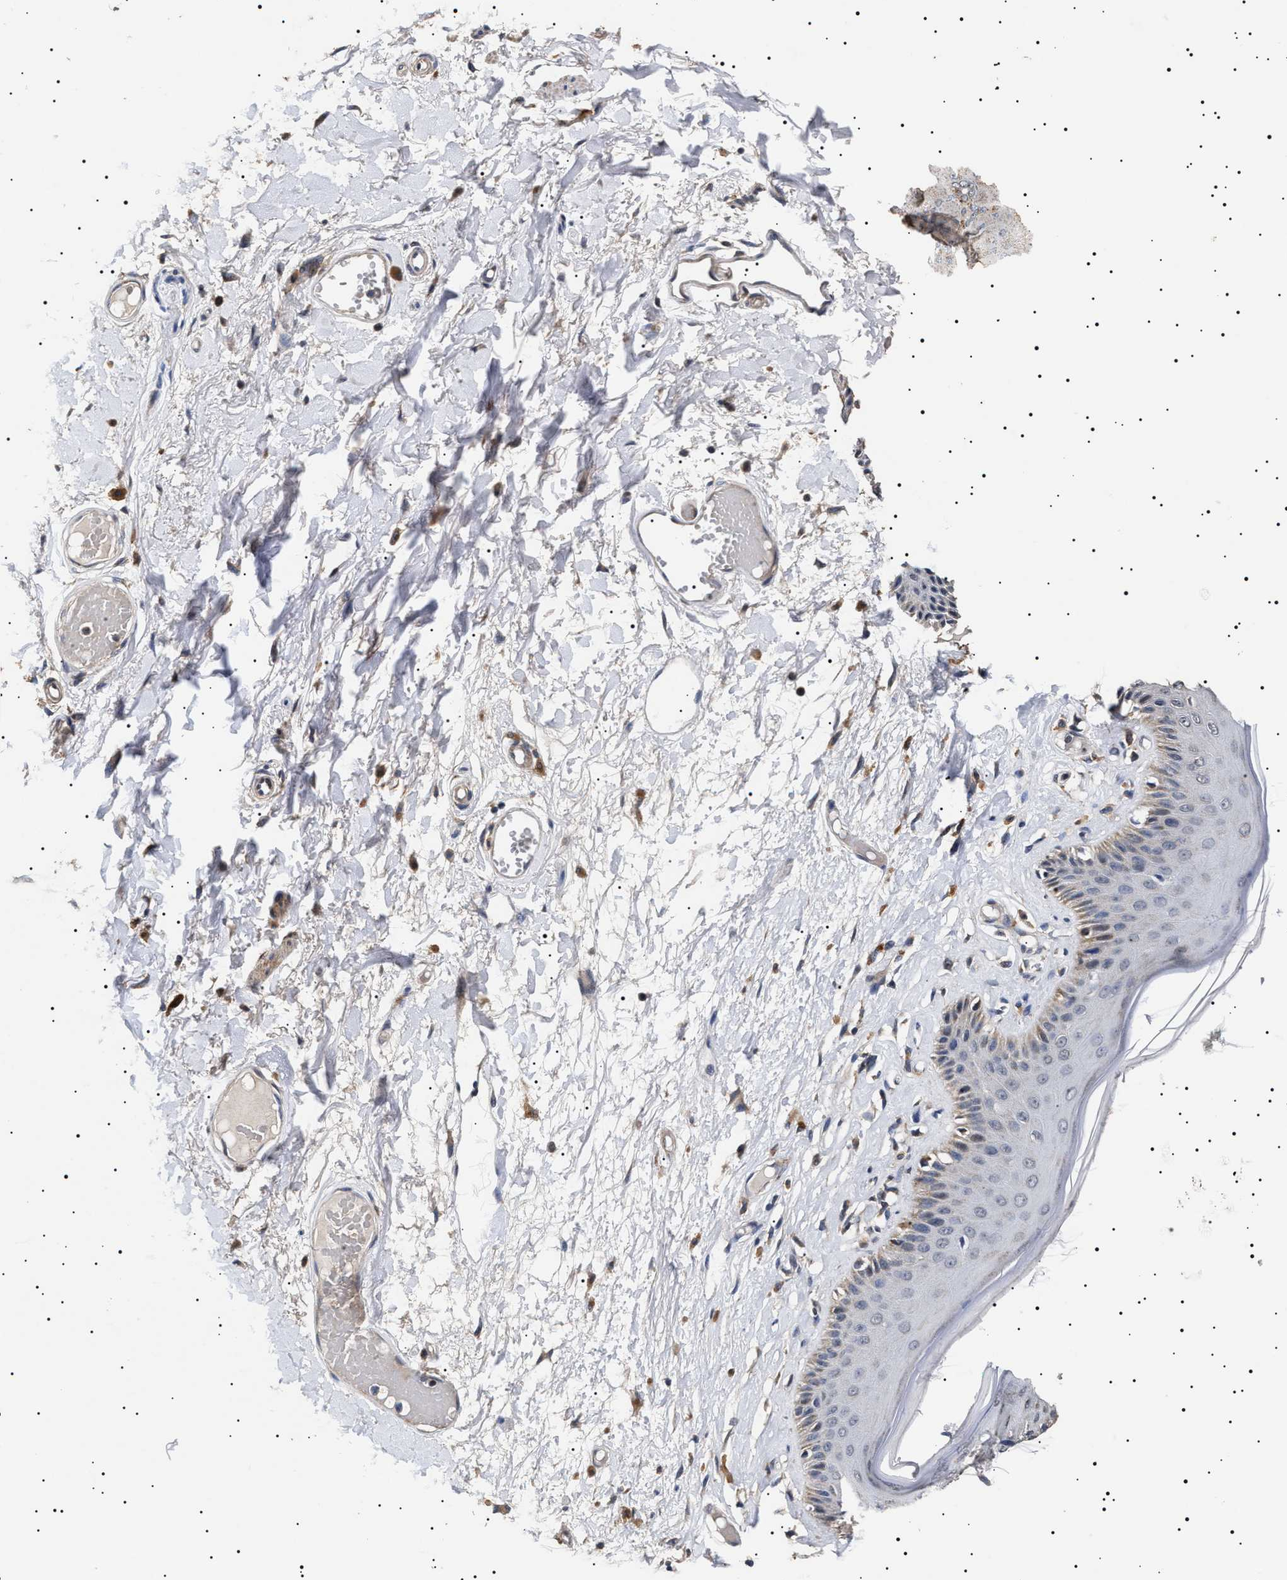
{"staining": {"intensity": "moderate", "quantity": "<25%", "location": "cytoplasmic/membranous"}, "tissue": "skin", "cell_type": "Epidermal cells", "image_type": "normal", "snomed": [{"axis": "morphology", "description": "Normal tissue, NOS"}, {"axis": "topography", "description": "Vulva"}], "caption": "IHC micrograph of normal human skin stained for a protein (brown), which shows low levels of moderate cytoplasmic/membranous expression in about <25% of epidermal cells.", "gene": "RAB34", "patient": {"sex": "female", "age": 73}}